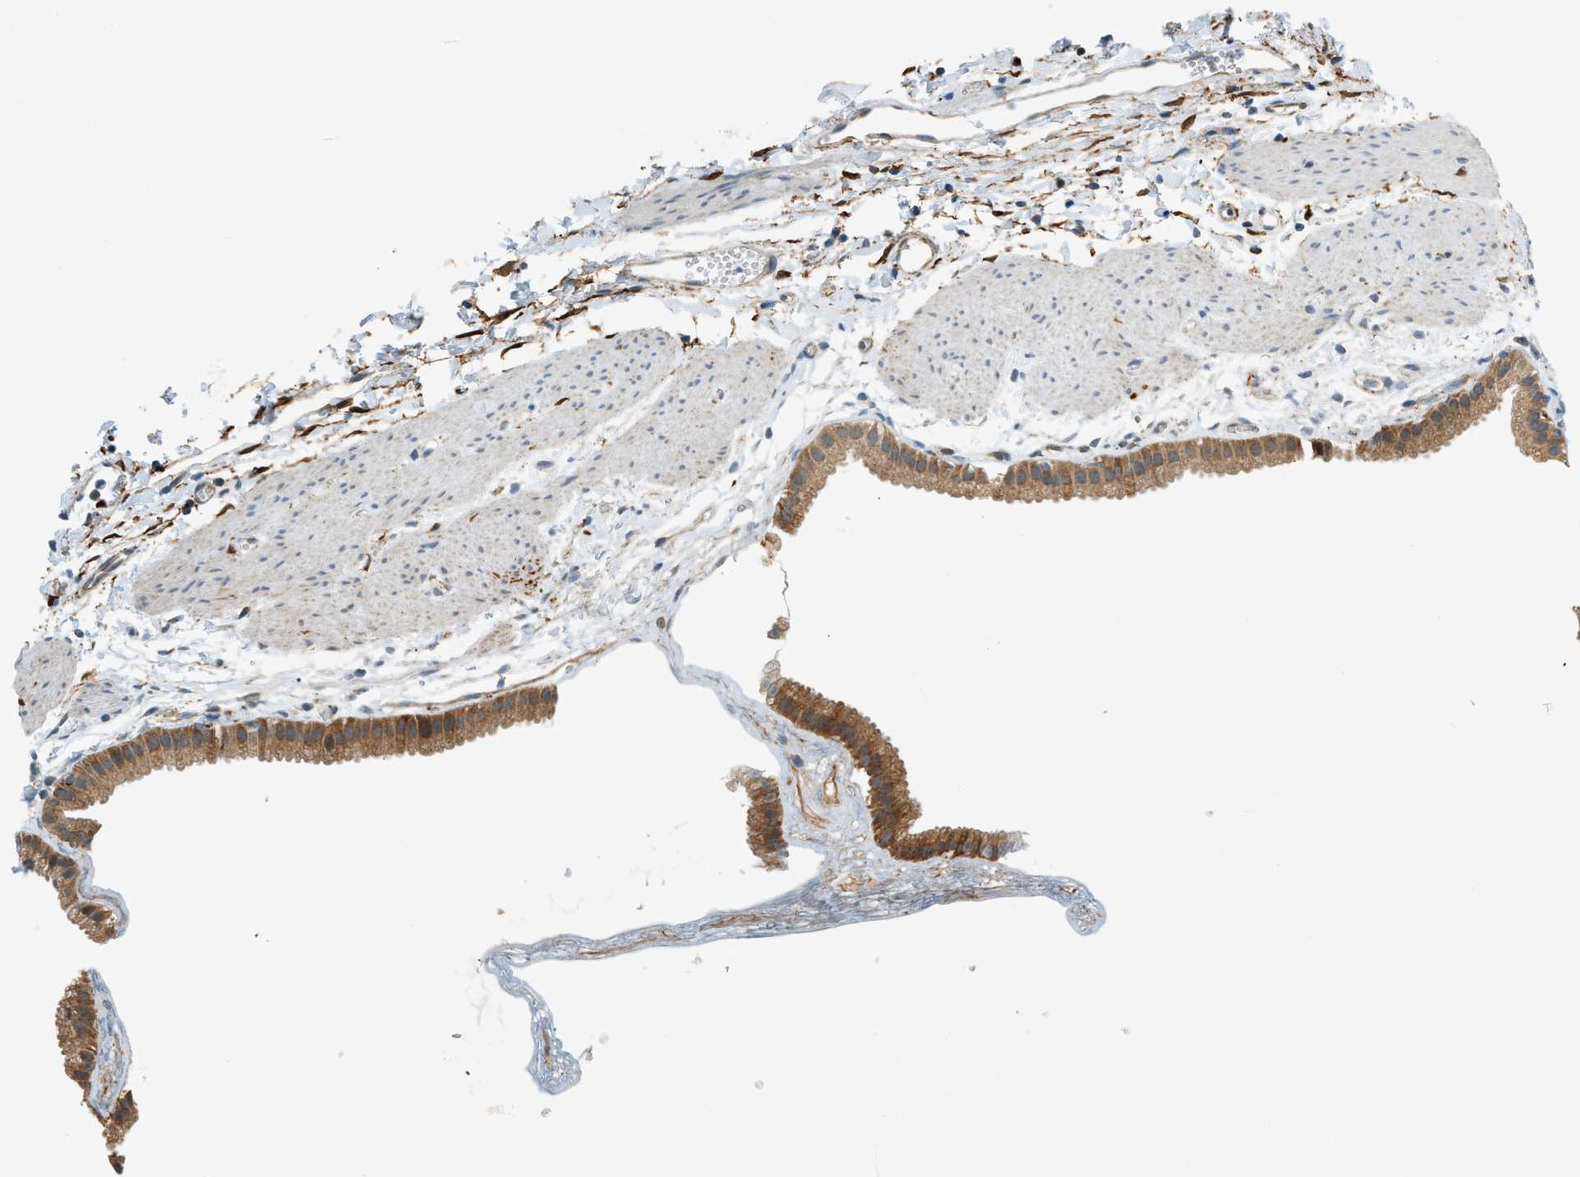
{"staining": {"intensity": "moderate", "quantity": ">75%", "location": "cytoplasmic/membranous"}, "tissue": "gallbladder", "cell_type": "Glandular cells", "image_type": "normal", "snomed": [{"axis": "morphology", "description": "Normal tissue, NOS"}, {"axis": "topography", "description": "Gallbladder"}], "caption": "Protein expression analysis of normal gallbladder exhibits moderate cytoplasmic/membranous staining in about >75% of glandular cells.", "gene": "PIGG", "patient": {"sex": "female", "age": 64}}